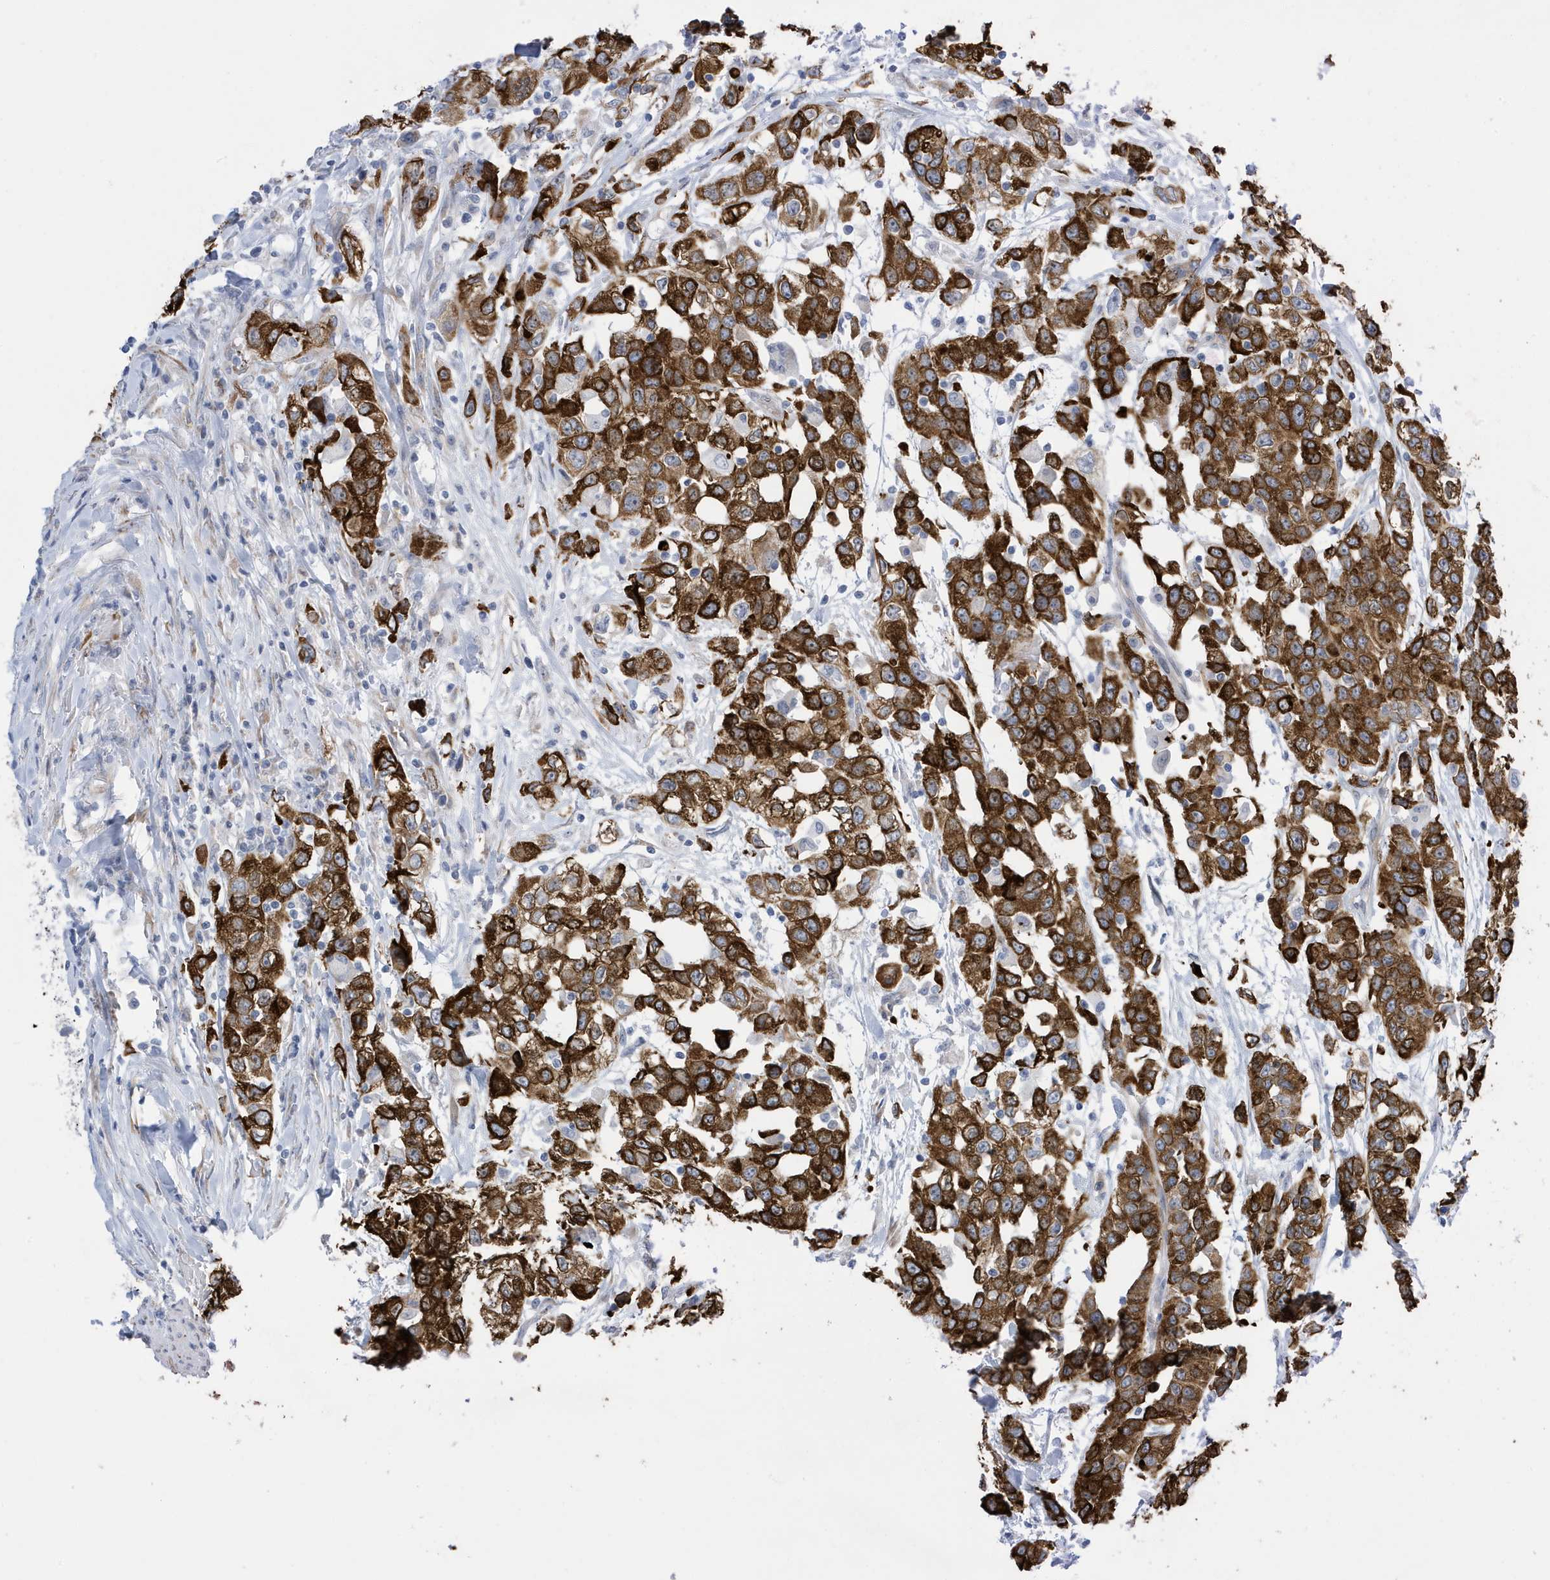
{"staining": {"intensity": "strong", "quantity": ">75%", "location": "cytoplasmic/membranous"}, "tissue": "urothelial cancer", "cell_type": "Tumor cells", "image_type": "cancer", "snomed": [{"axis": "morphology", "description": "Urothelial carcinoma, High grade"}, {"axis": "topography", "description": "Urinary bladder"}], "caption": "IHC (DAB (3,3'-diaminobenzidine)) staining of high-grade urothelial carcinoma demonstrates strong cytoplasmic/membranous protein staining in approximately >75% of tumor cells.", "gene": "SEMA3F", "patient": {"sex": "female", "age": 80}}